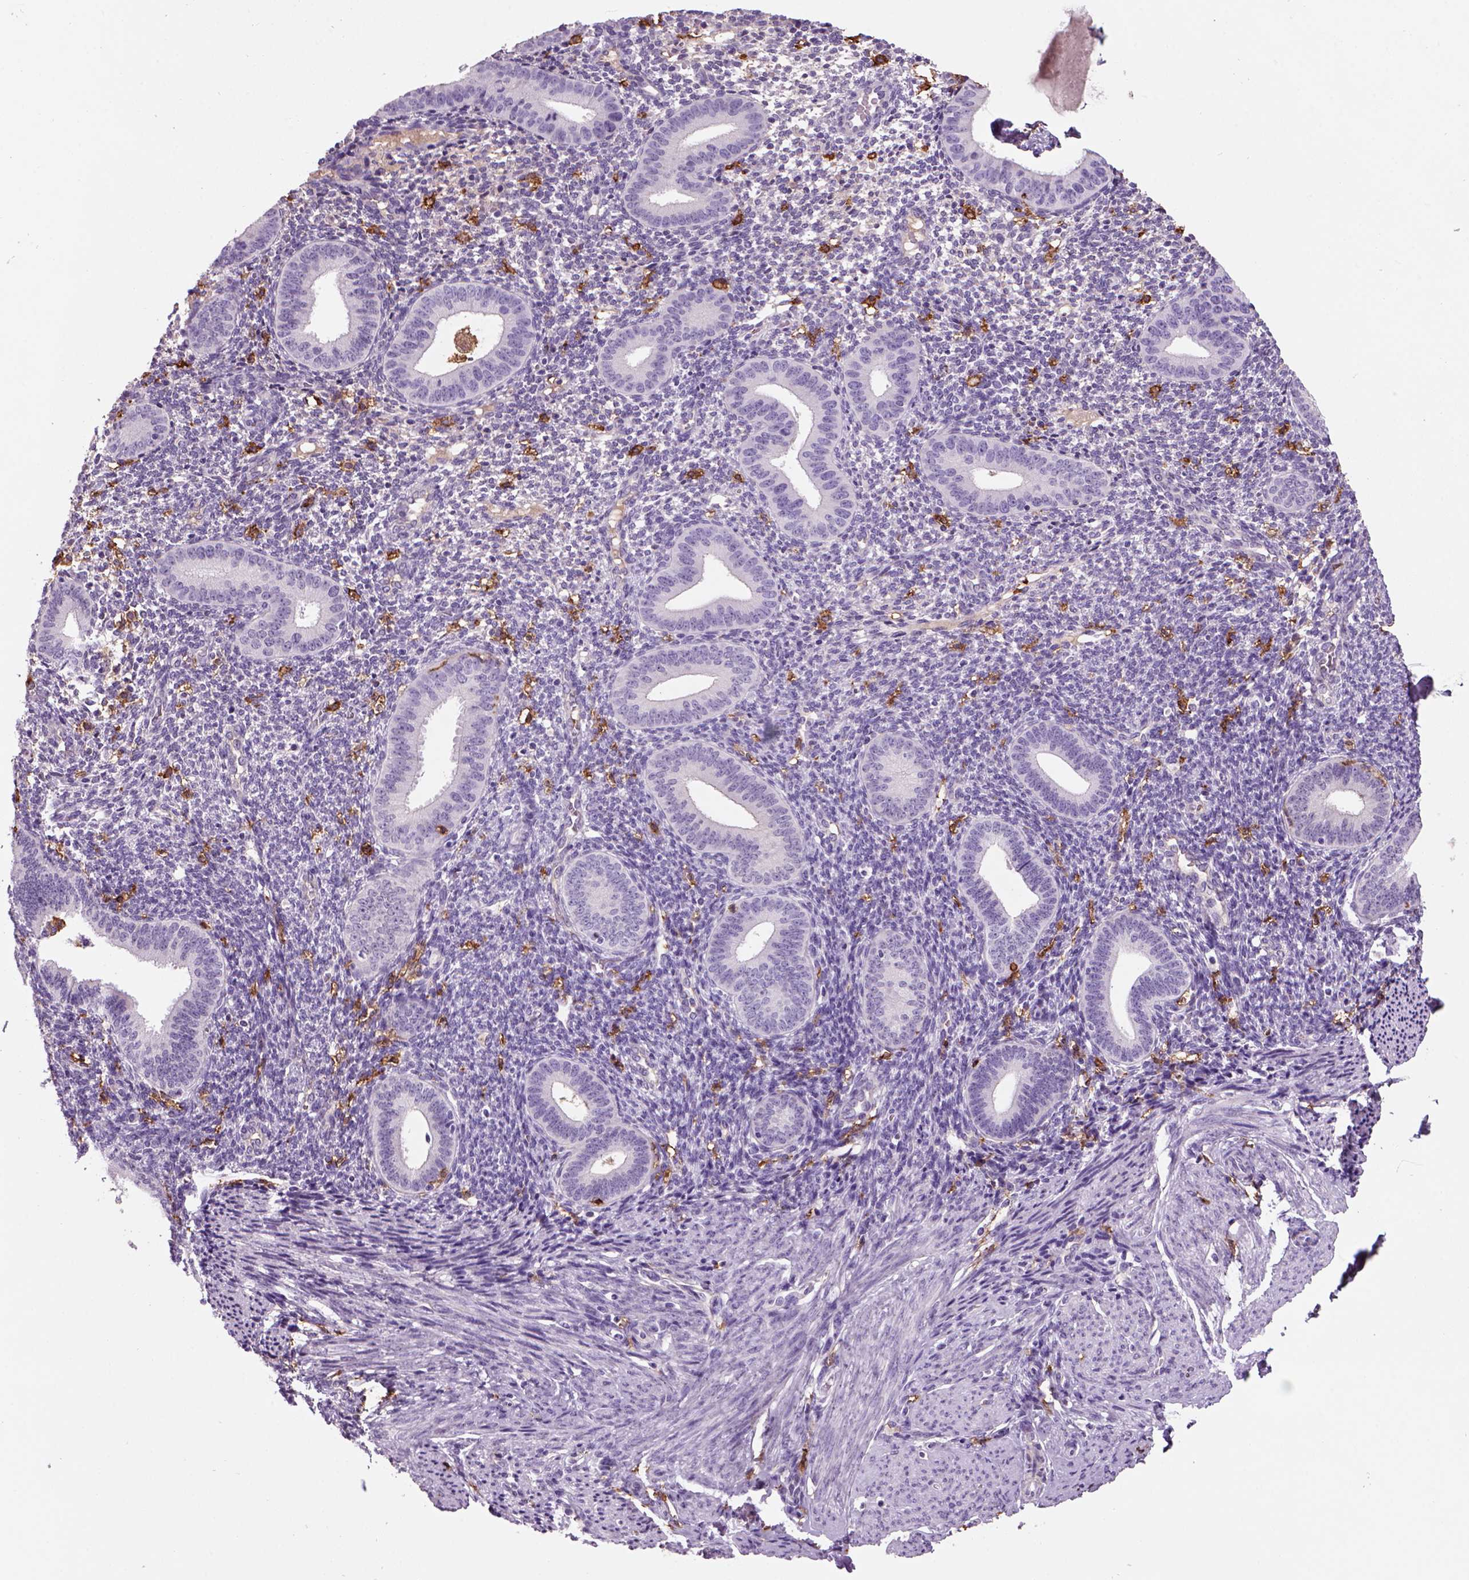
{"staining": {"intensity": "negative", "quantity": "none", "location": "none"}, "tissue": "endometrium", "cell_type": "Cells in endometrial stroma", "image_type": "normal", "snomed": [{"axis": "morphology", "description": "Normal tissue, NOS"}, {"axis": "topography", "description": "Endometrium"}], "caption": "Photomicrograph shows no protein expression in cells in endometrial stroma of benign endometrium. The staining is performed using DAB brown chromogen with nuclei counter-stained in using hematoxylin.", "gene": "CD14", "patient": {"sex": "female", "age": 40}}